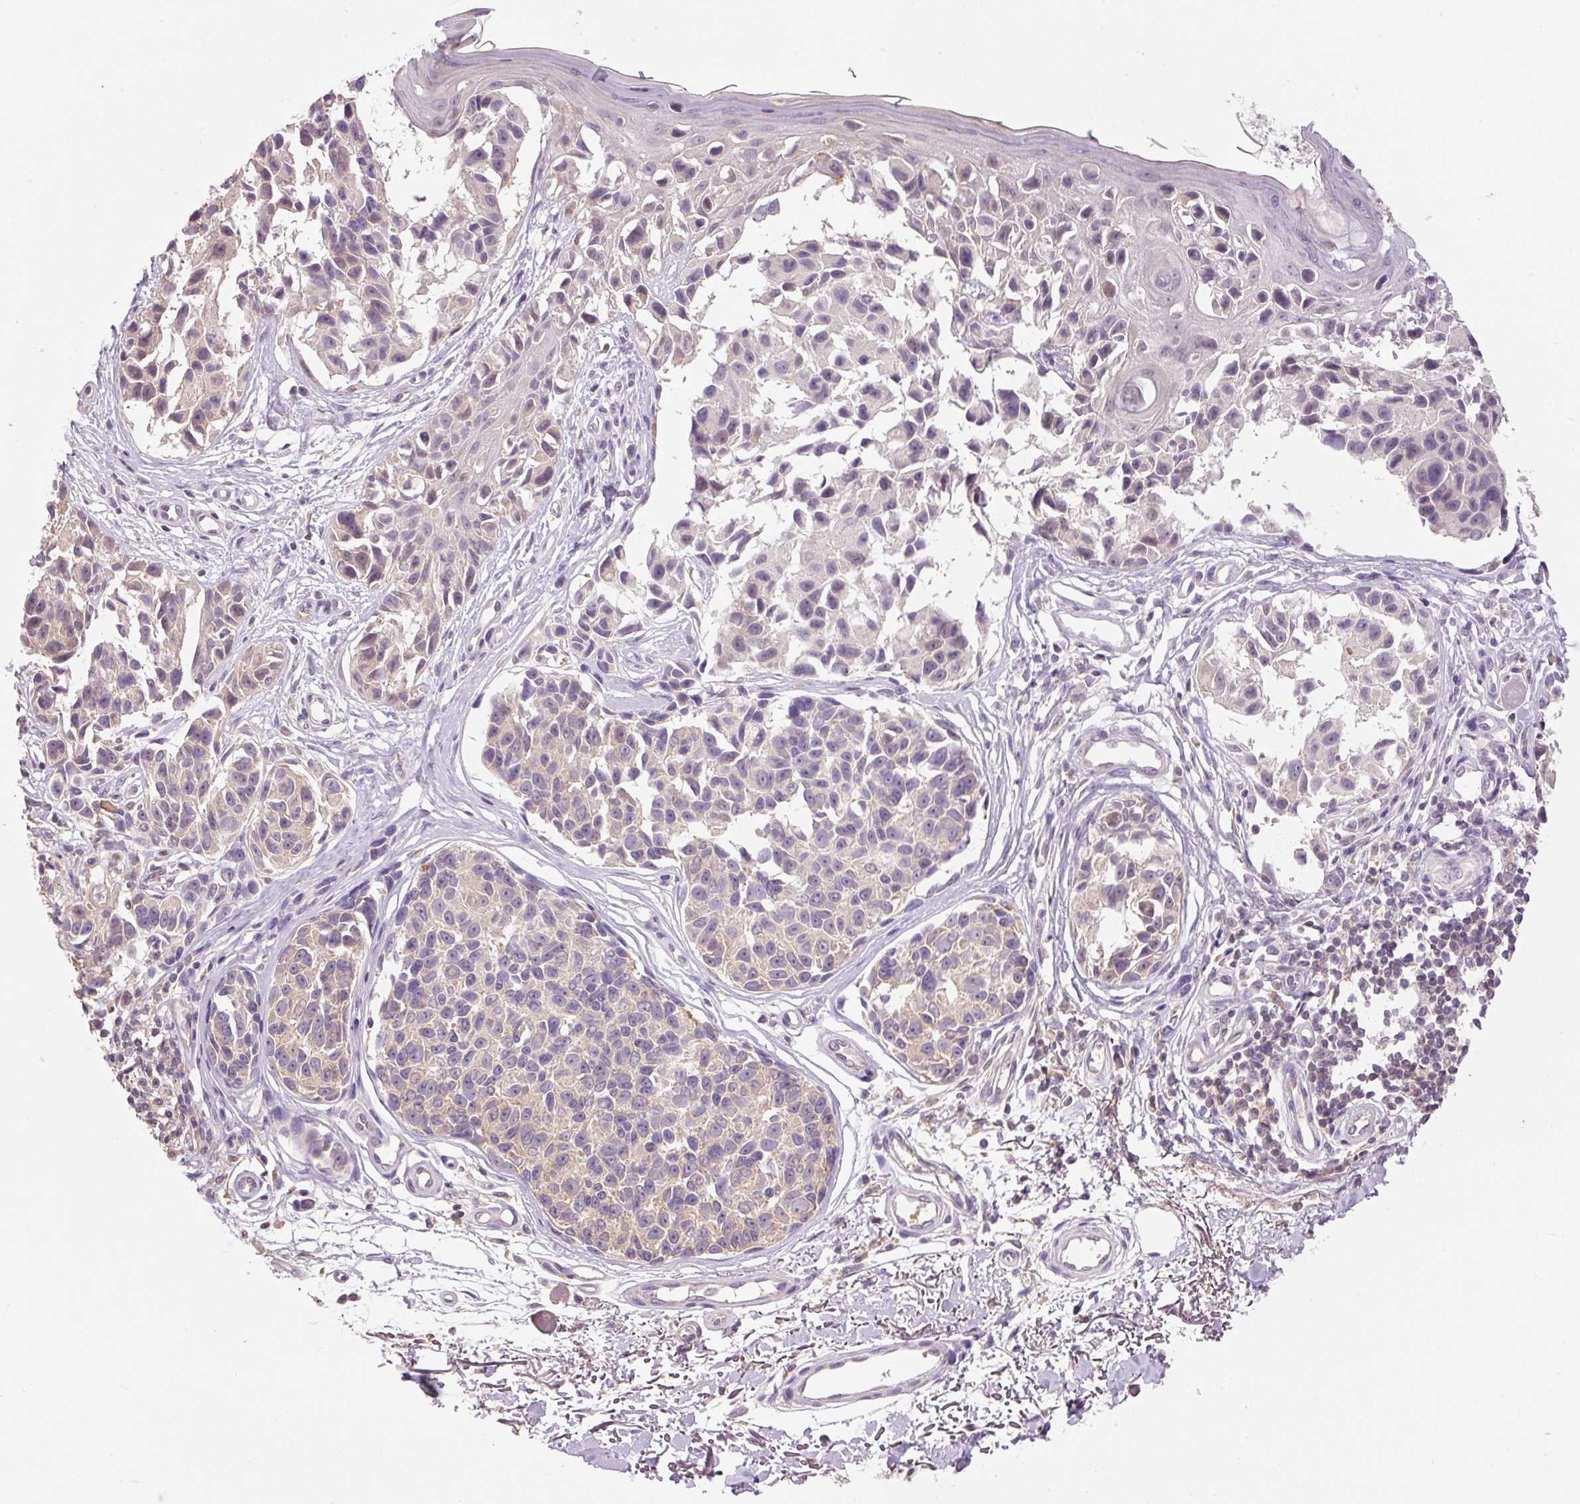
{"staining": {"intensity": "weak", "quantity": "<25%", "location": "cytoplasmic/membranous,nuclear"}, "tissue": "melanoma", "cell_type": "Tumor cells", "image_type": "cancer", "snomed": [{"axis": "morphology", "description": "Malignant melanoma, NOS"}, {"axis": "topography", "description": "Skin"}], "caption": "Protein analysis of malignant melanoma displays no significant positivity in tumor cells.", "gene": "CMTM8", "patient": {"sex": "male", "age": 73}}